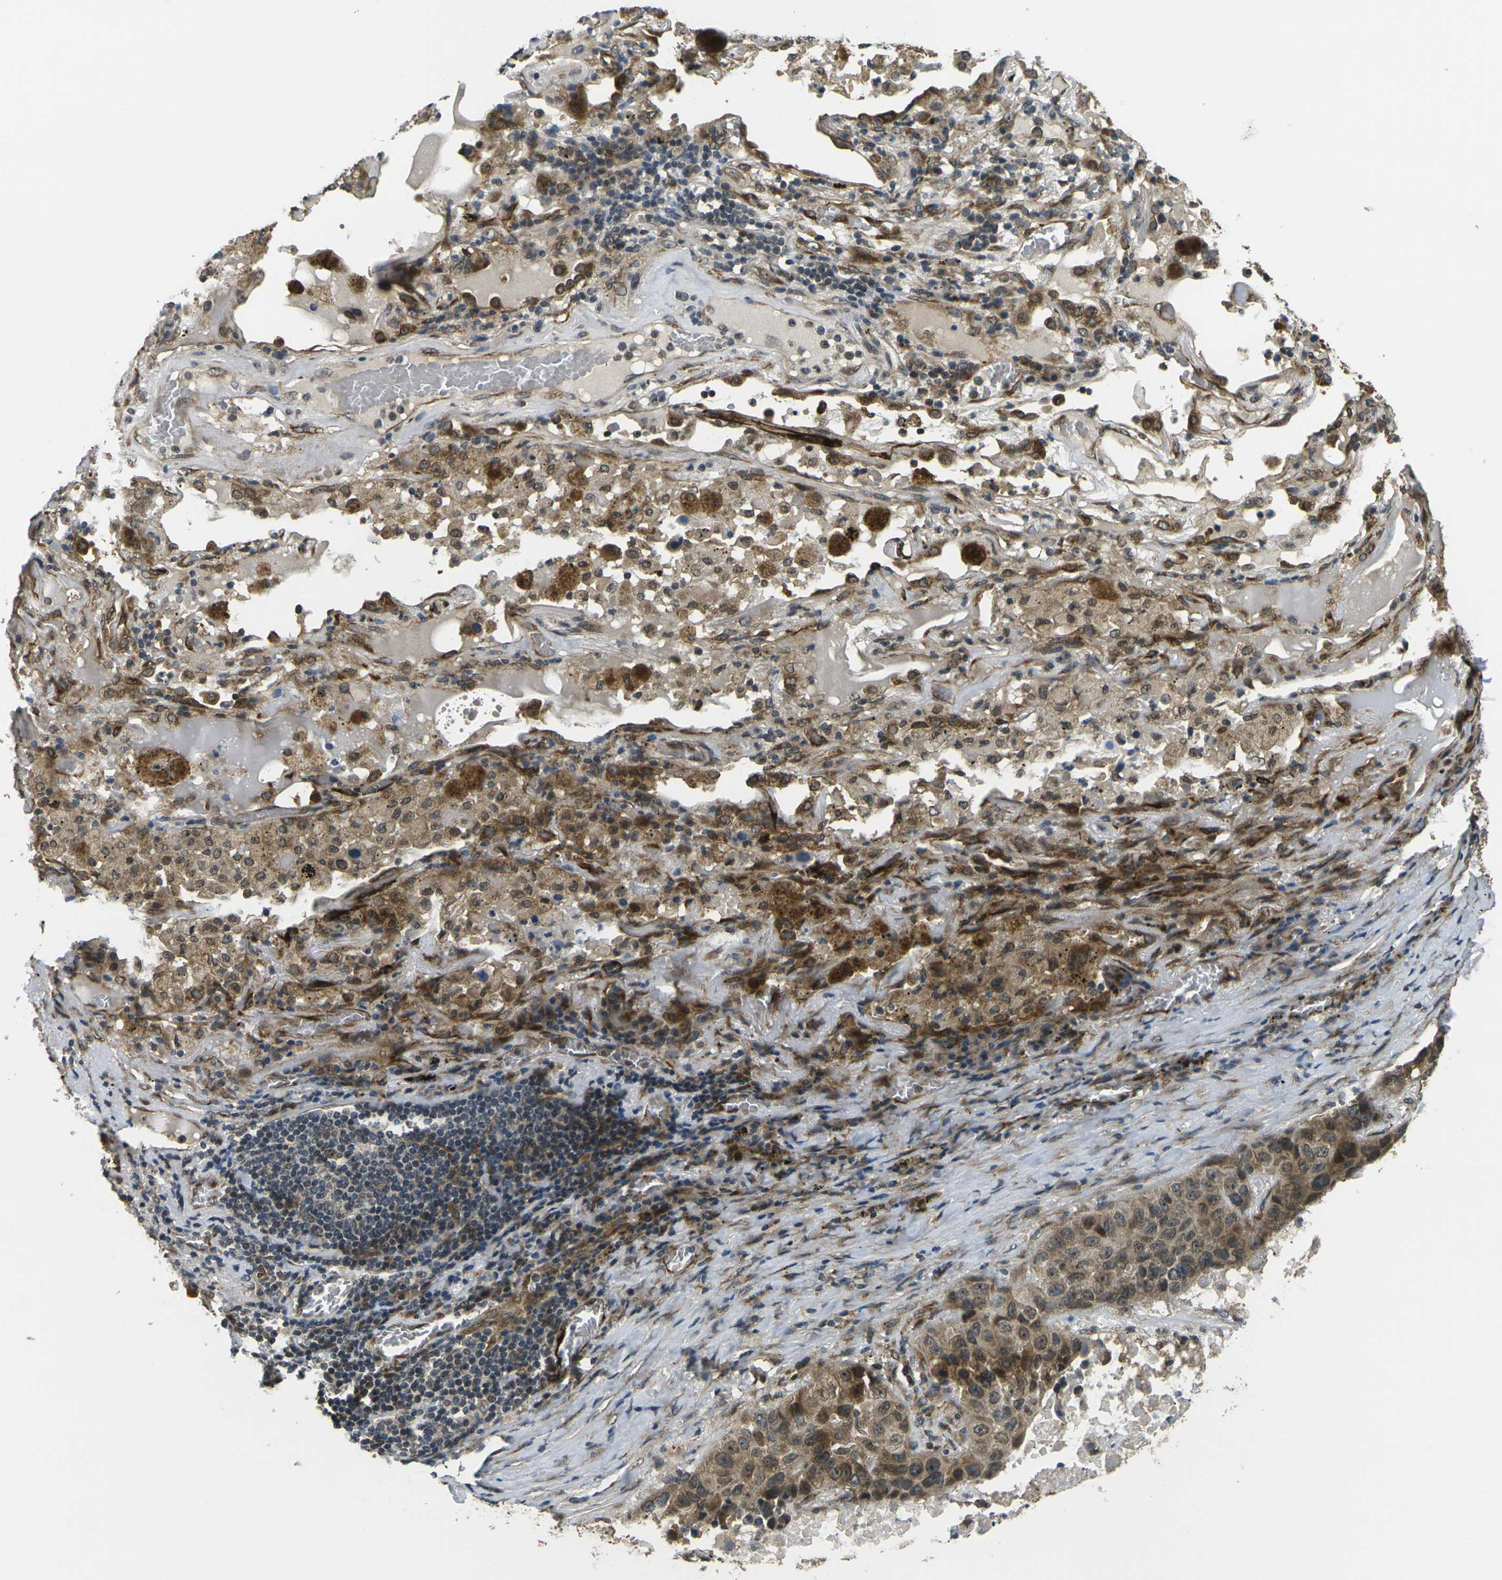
{"staining": {"intensity": "weak", "quantity": "25%-75%", "location": "cytoplasmic/membranous"}, "tissue": "lung cancer", "cell_type": "Tumor cells", "image_type": "cancer", "snomed": [{"axis": "morphology", "description": "Squamous cell carcinoma, NOS"}, {"axis": "topography", "description": "Lung"}], "caption": "Immunohistochemistry (IHC) histopathology image of lung cancer (squamous cell carcinoma) stained for a protein (brown), which reveals low levels of weak cytoplasmic/membranous staining in about 25%-75% of tumor cells.", "gene": "FUT11", "patient": {"sex": "male", "age": 57}}